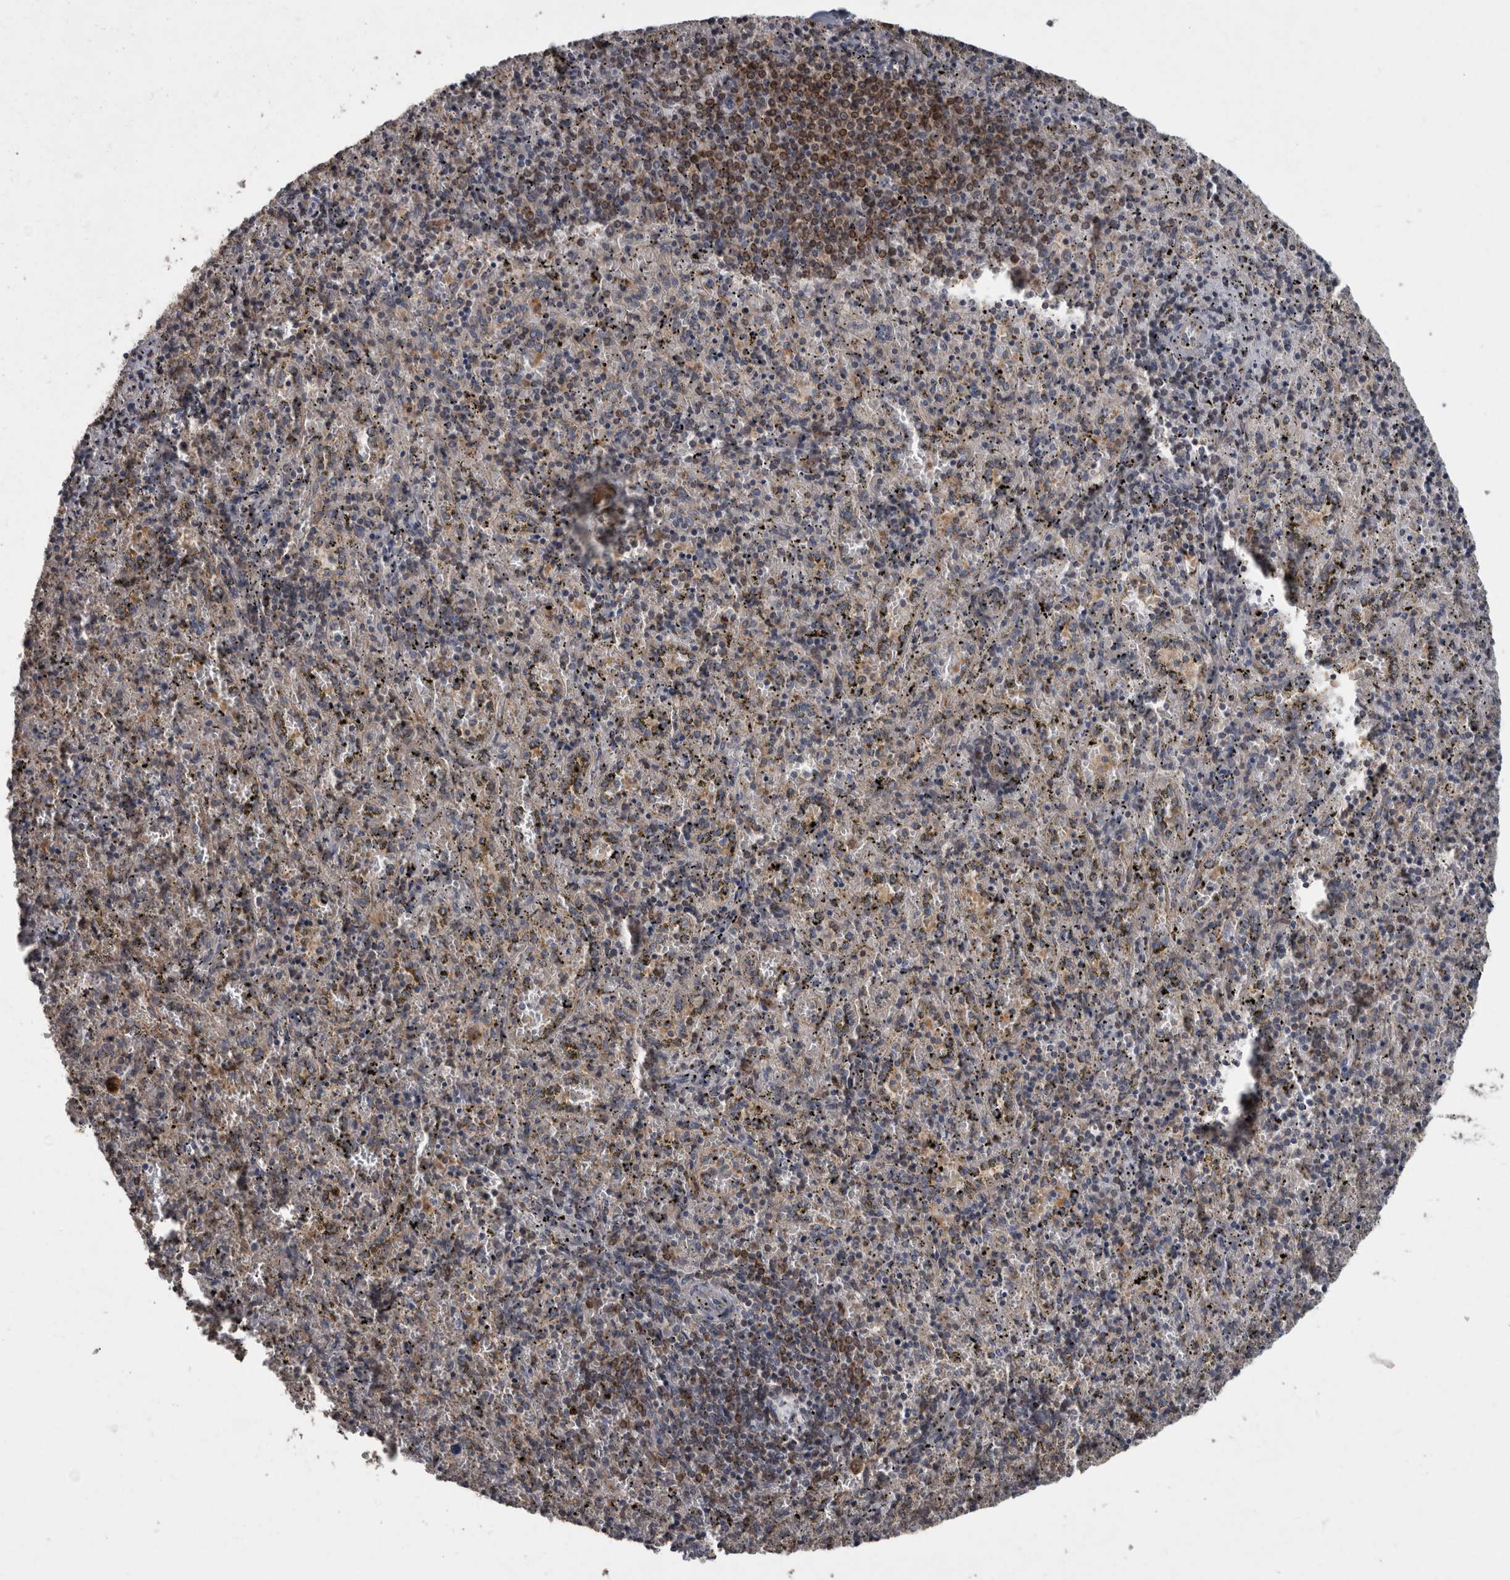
{"staining": {"intensity": "moderate", "quantity": "<25%", "location": "cytoplasmic/membranous"}, "tissue": "spleen", "cell_type": "Cells in red pulp", "image_type": "normal", "snomed": [{"axis": "morphology", "description": "Normal tissue, NOS"}, {"axis": "topography", "description": "Spleen"}], "caption": "Immunohistochemical staining of normal human spleen exhibits low levels of moderate cytoplasmic/membranous positivity in about <25% of cells in red pulp. The staining was performed using DAB, with brown indicating positive protein expression. Nuclei are stained blue with hematoxylin.", "gene": "PPP1R3C", "patient": {"sex": "male", "age": 11}}